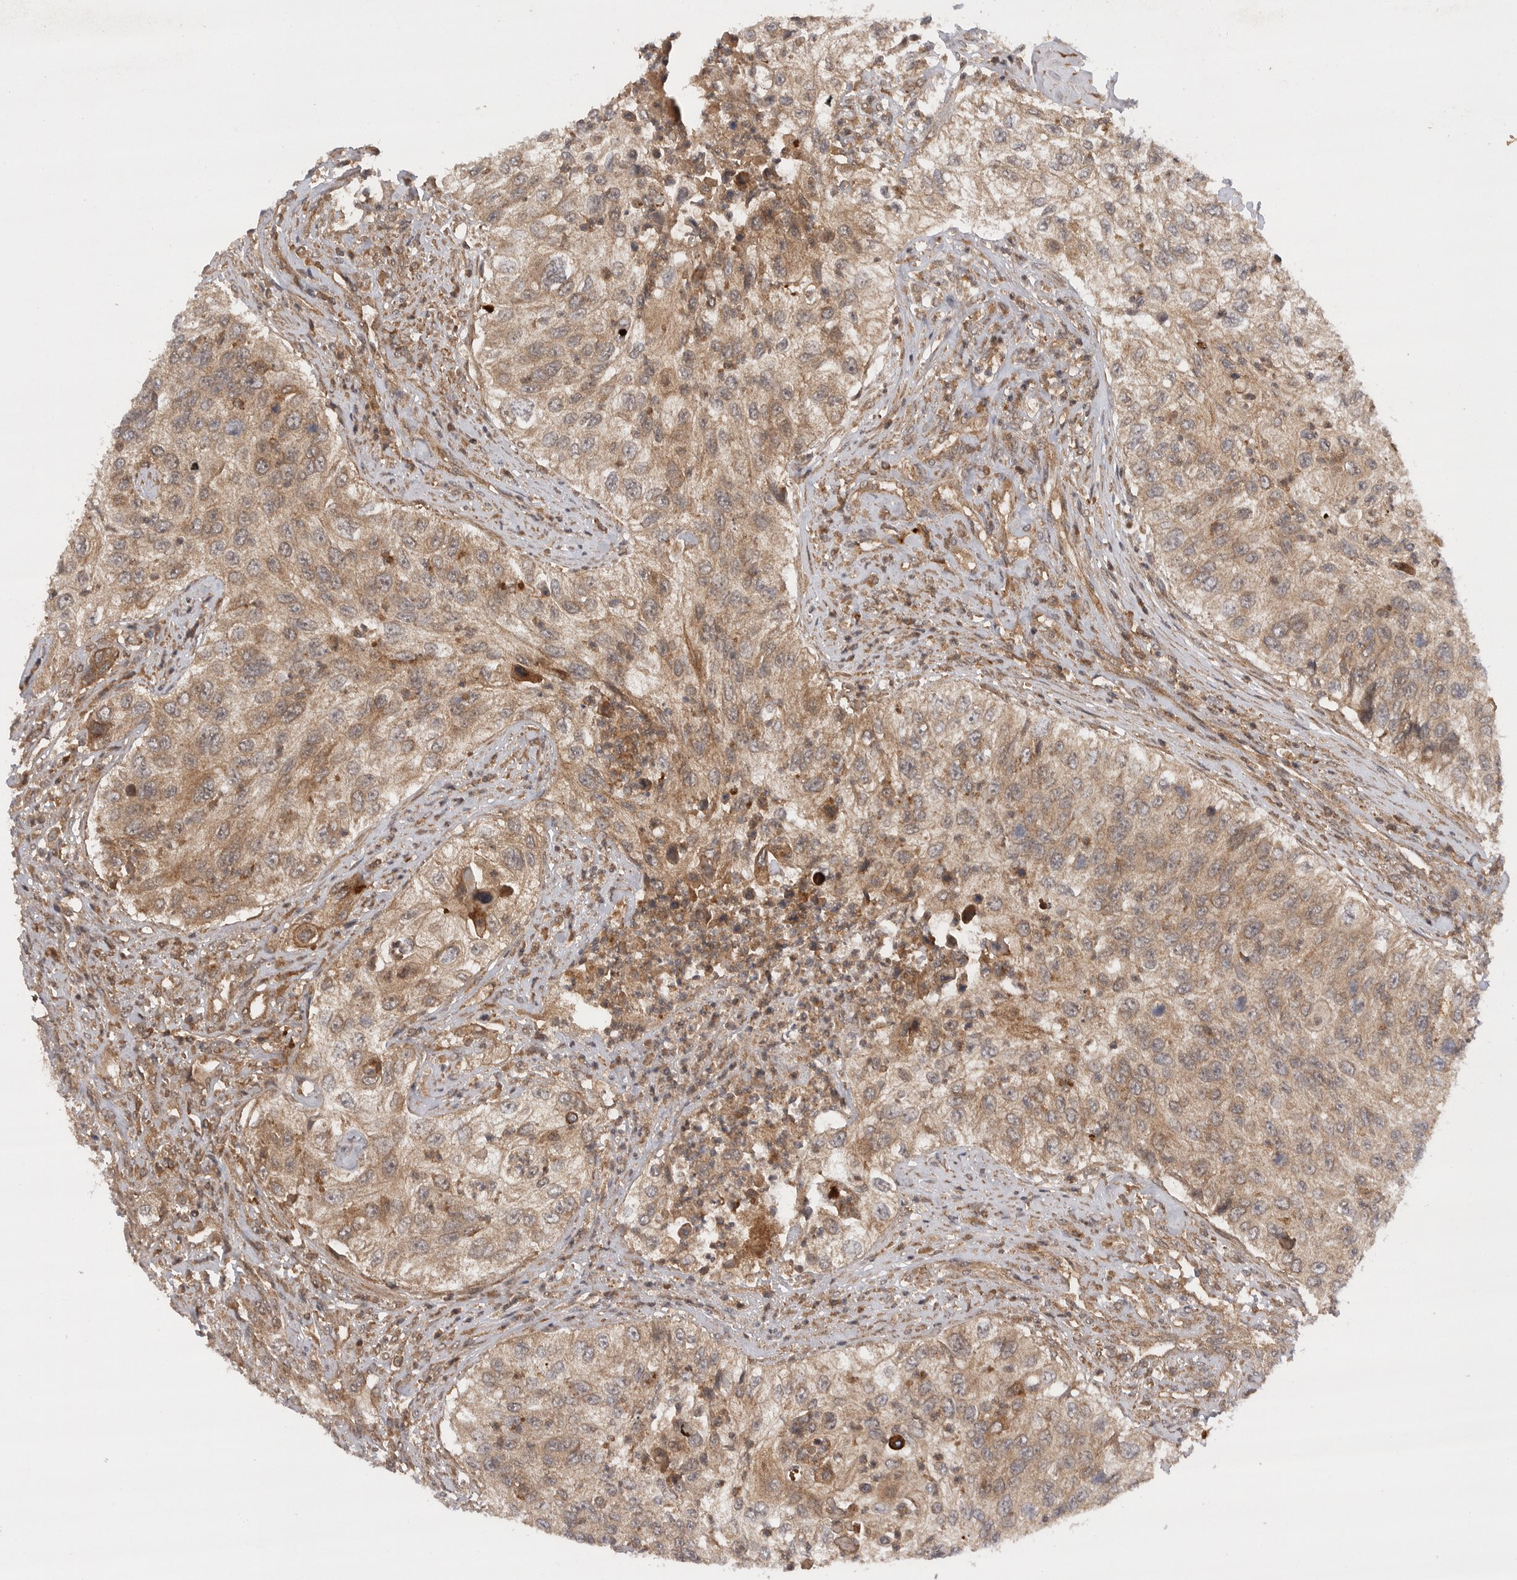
{"staining": {"intensity": "moderate", "quantity": ">75%", "location": "cytoplasmic/membranous"}, "tissue": "urothelial cancer", "cell_type": "Tumor cells", "image_type": "cancer", "snomed": [{"axis": "morphology", "description": "Urothelial carcinoma, High grade"}, {"axis": "topography", "description": "Urinary bladder"}], "caption": "A brown stain labels moderate cytoplasmic/membranous expression of a protein in urothelial carcinoma (high-grade) tumor cells.", "gene": "PRDX4", "patient": {"sex": "female", "age": 60}}